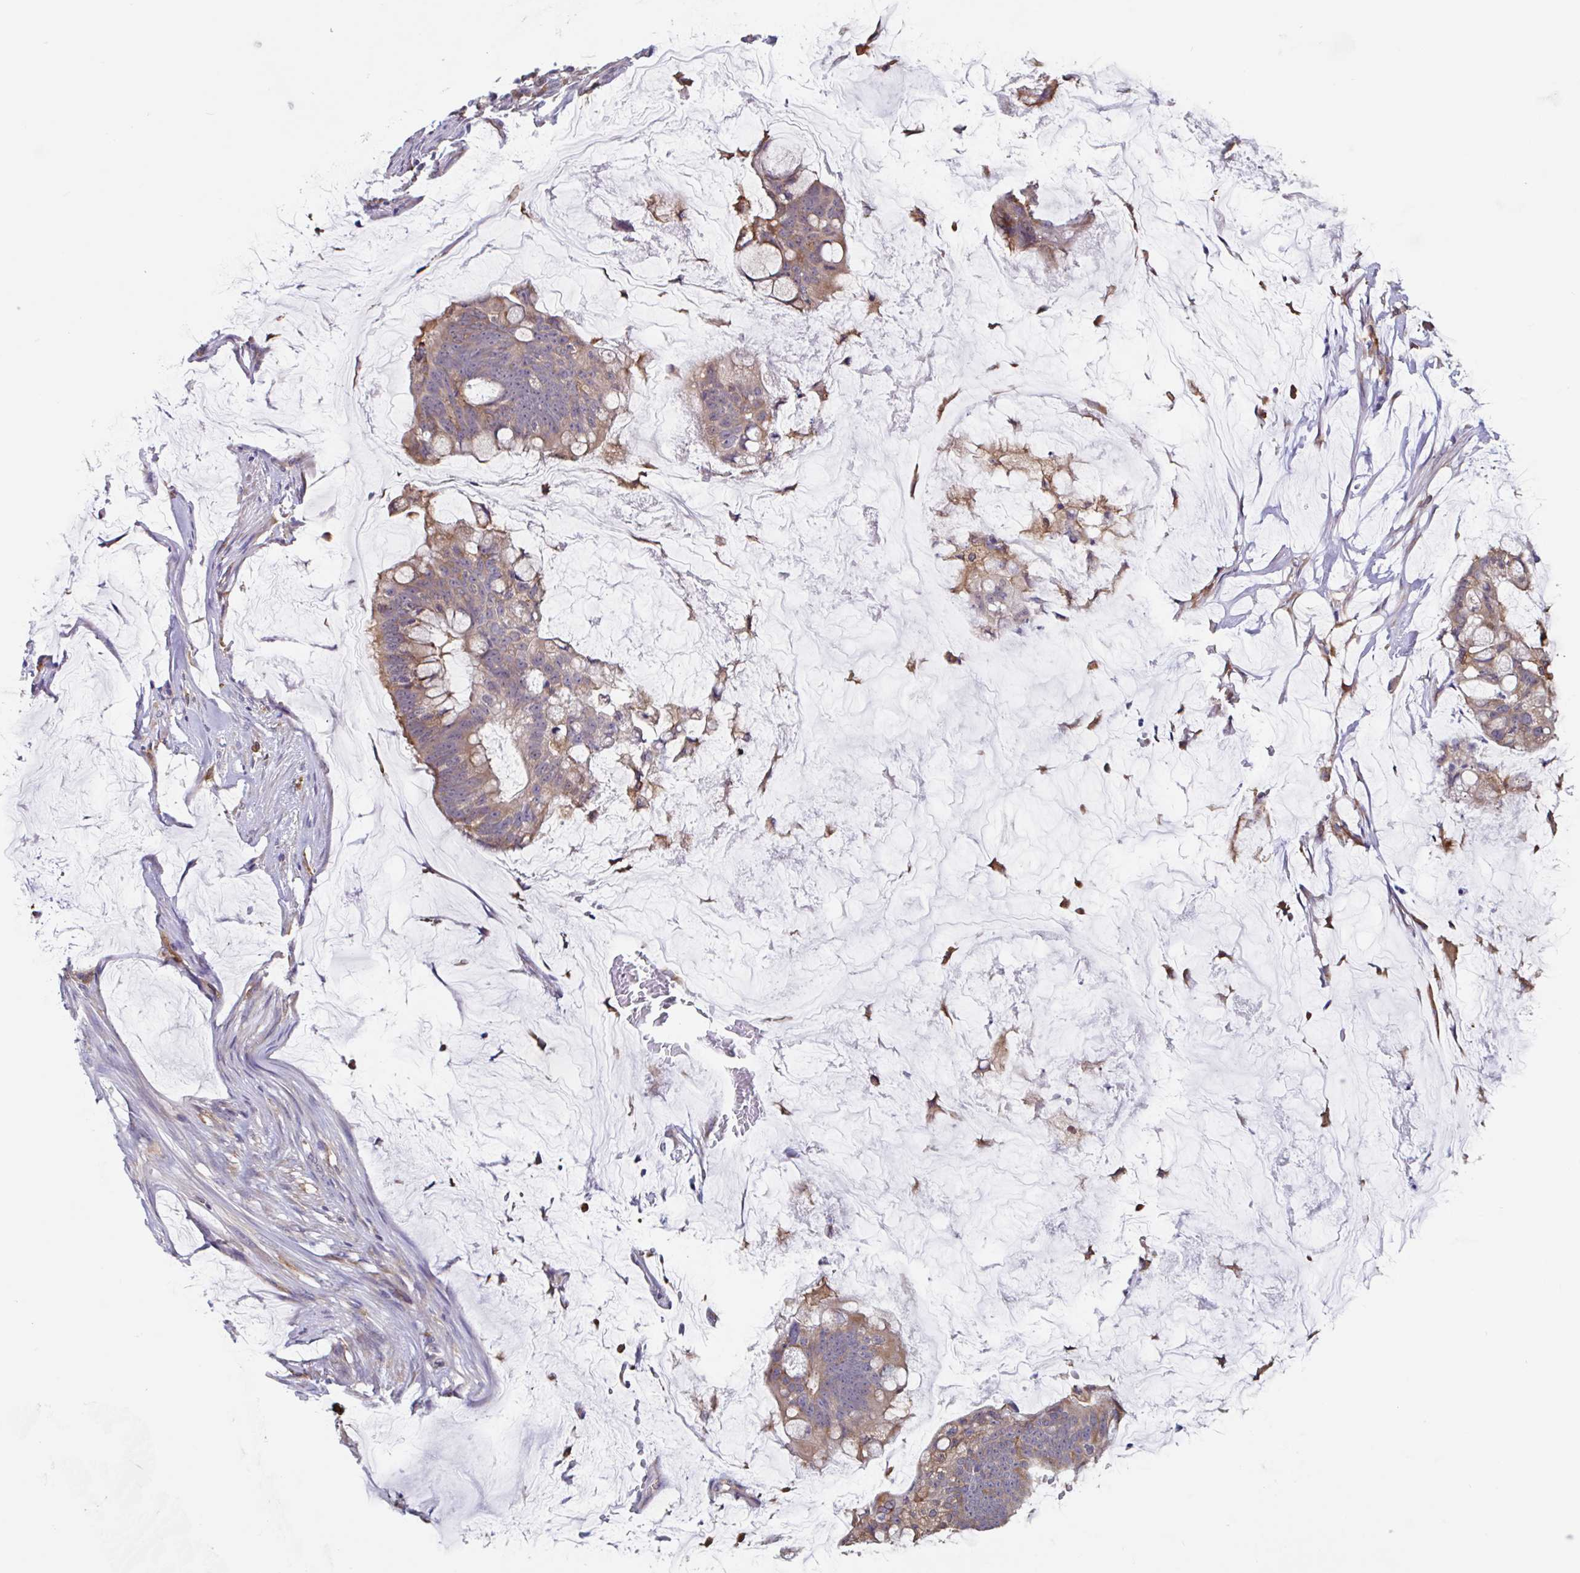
{"staining": {"intensity": "moderate", "quantity": ">75%", "location": "cytoplasmic/membranous"}, "tissue": "colorectal cancer", "cell_type": "Tumor cells", "image_type": "cancer", "snomed": [{"axis": "morphology", "description": "Adenocarcinoma, NOS"}, {"axis": "topography", "description": "Colon"}], "caption": "DAB immunohistochemical staining of human colorectal cancer (adenocarcinoma) demonstrates moderate cytoplasmic/membranous protein positivity in approximately >75% of tumor cells.", "gene": "SNX8", "patient": {"sex": "male", "age": 62}}